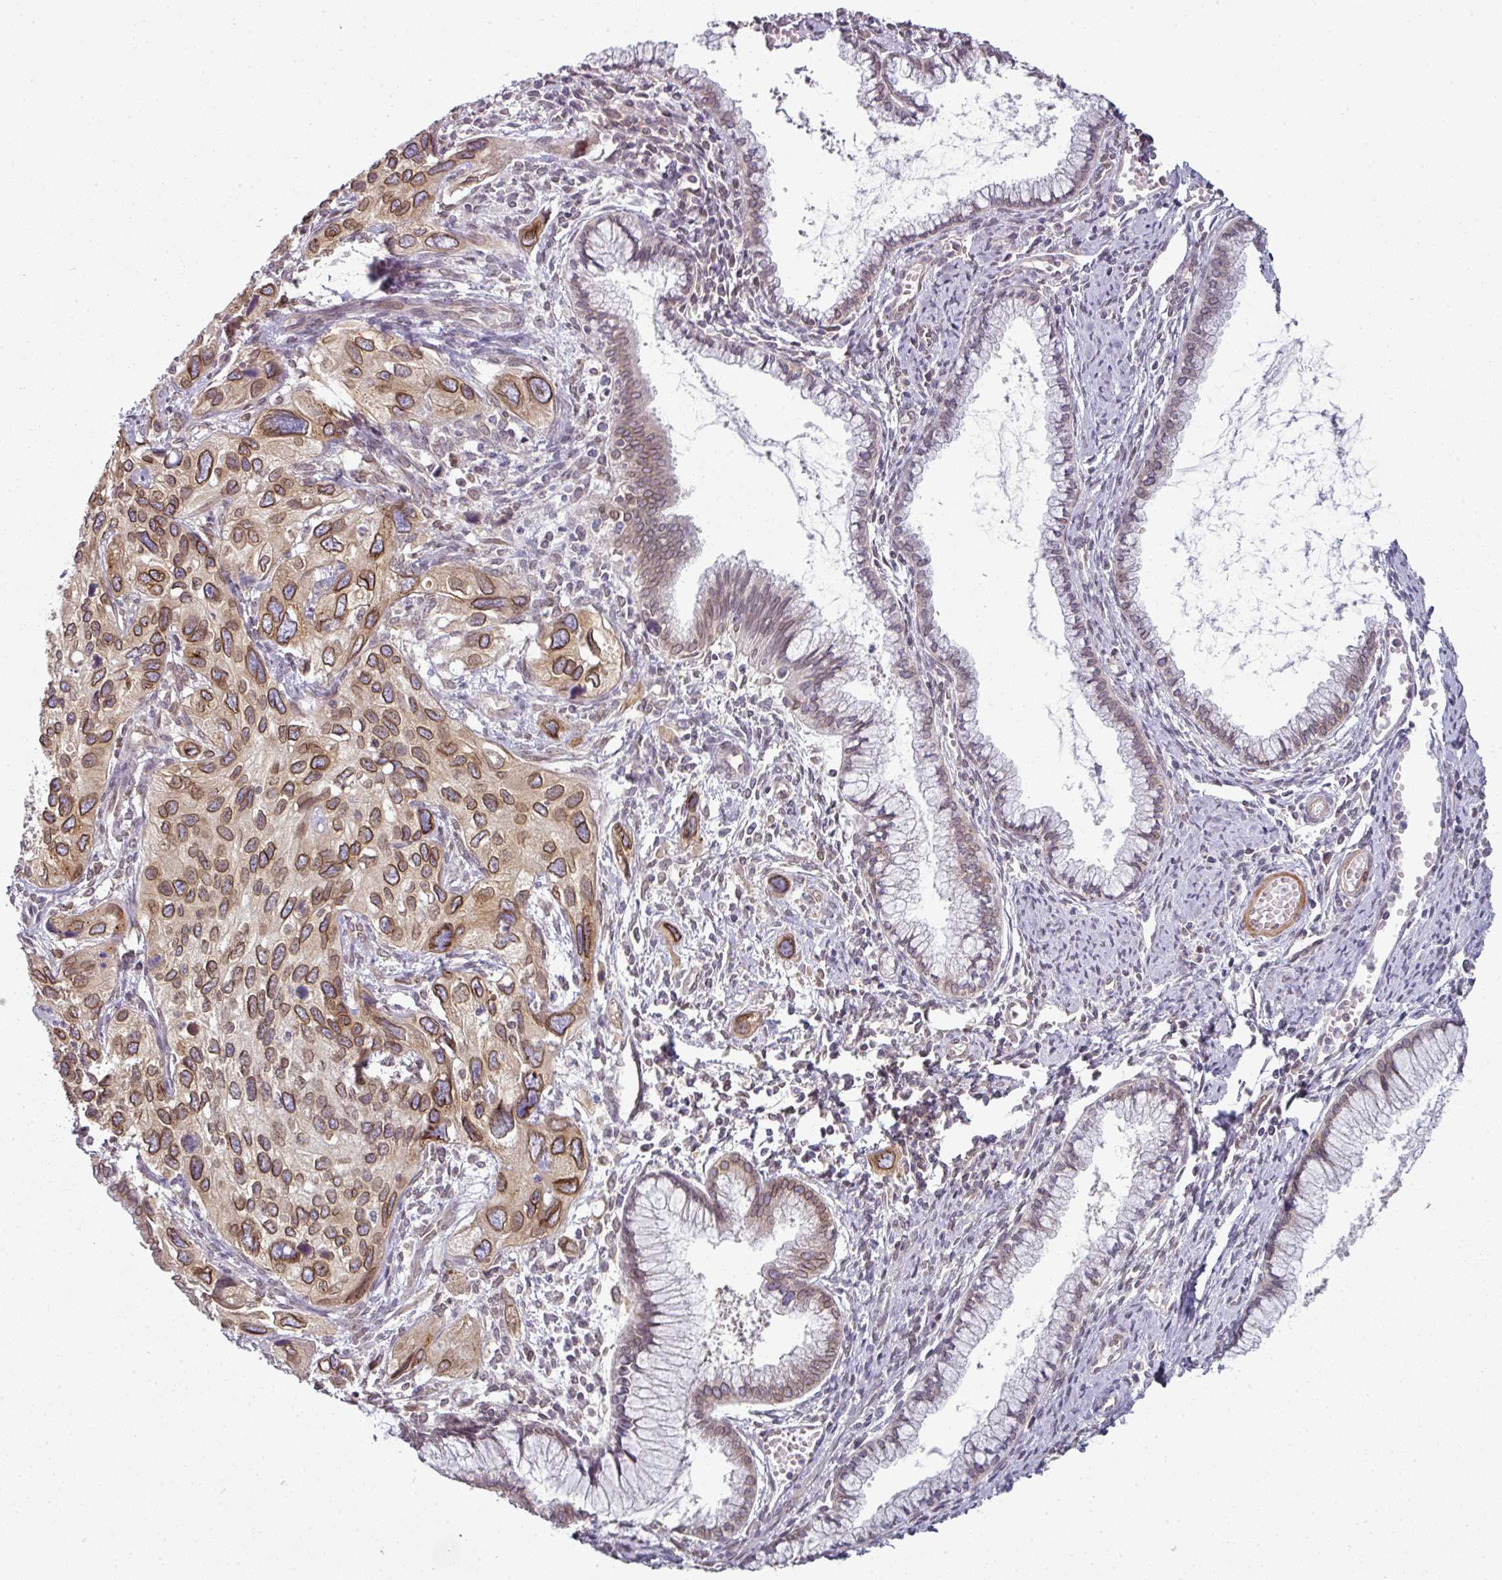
{"staining": {"intensity": "strong", "quantity": ">75%", "location": "cytoplasmic/membranous,nuclear"}, "tissue": "cervical cancer", "cell_type": "Tumor cells", "image_type": "cancer", "snomed": [{"axis": "morphology", "description": "Squamous cell carcinoma, NOS"}, {"axis": "topography", "description": "Cervix"}], "caption": "IHC micrograph of cervical squamous cell carcinoma stained for a protein (brown), which exhibits high levels of strong cytoplasmic/membranous and nuclear positivity in about >75% of tumor cells.", "gene": "RANGAP1", "patient": {"sex": "female", "age": 55}}